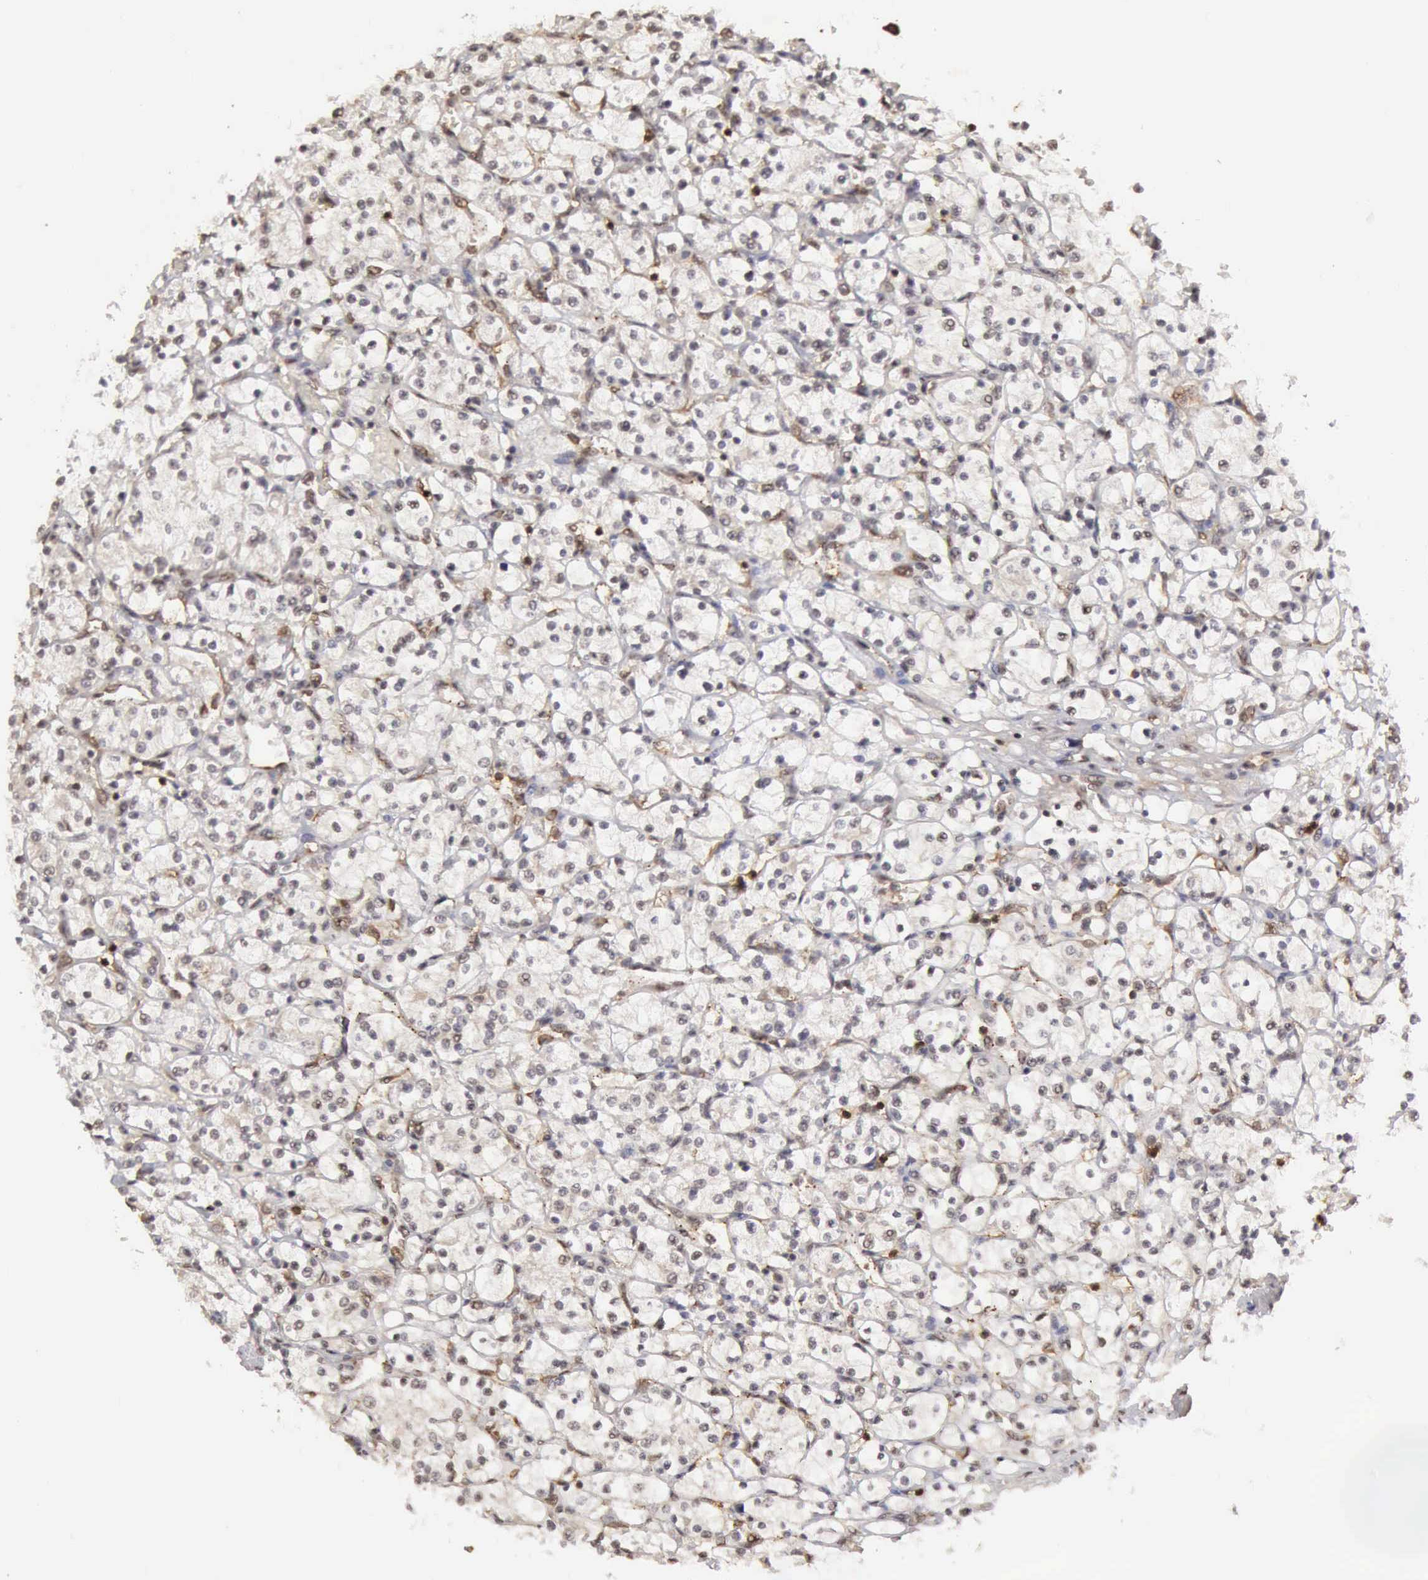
{"staining": {"intensity": "weak", "quantity": "<25%", "location": "cytoplasmic/membranous"}, "tissue": "renal cancer", "cell_type": "Tumor cells", "image_type": "cancer", "snomed": [{"axis": "morphology", "description": "Adenocarcinoma, NOS"}, {"axis": "topography", "description": "Kidney"}], "caption": "The photomicrograph displays no staining of tumor cells in renal cancer. The staining is performed using DAB brown chromogen with nuclei counter-stained in using hematoxylin.", "gene": "CDKN2A", "patient": {"sex": "male", "age": 61}}